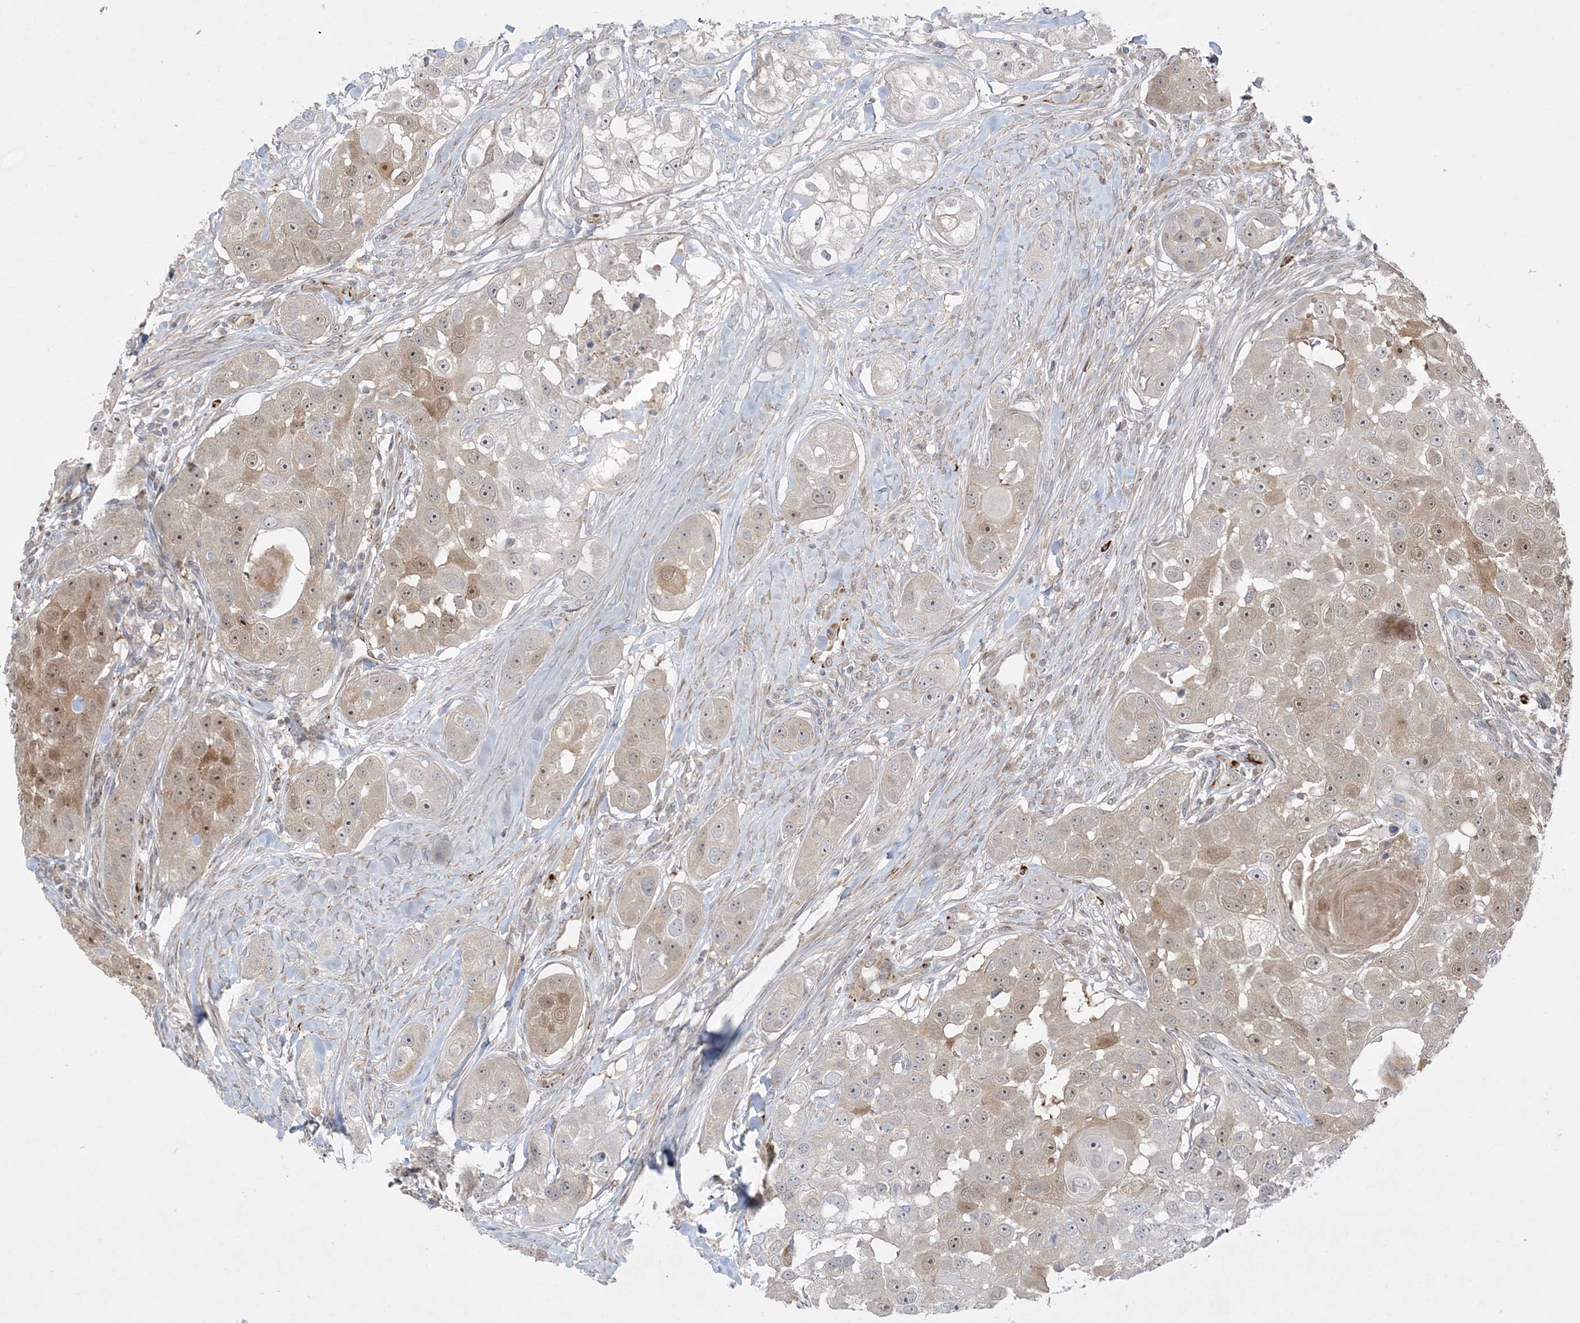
{"staining": {"intensity": "moderate", "quantity": ">75%", "location": "cytoplasmic/membranous,nuclear"}, "tissue": "head and neck cancer", "cell_type": "Tumor cells", "image_type": "cancer", "snomed": [{"axis": "morphology", "description": "Normal tissue, NOS"}, {"axis": "morphology", "description": "Squamous cell carcinoma, NOS"}, {"axis": "topography", "description": "Skeletal muscle"}, {"axis": "topography", "description": "Head-Neck"}], "caption": "A histopathology image showing moderate cytoplasmic/membranous and nuclear staining in approximately >75% of tumor cells in head and neck squamous cell carcinoma, as visualized by brown immunohistochemical staining.", "gene": "INPP1", "patient": {"sex": "male", "age": 51}}